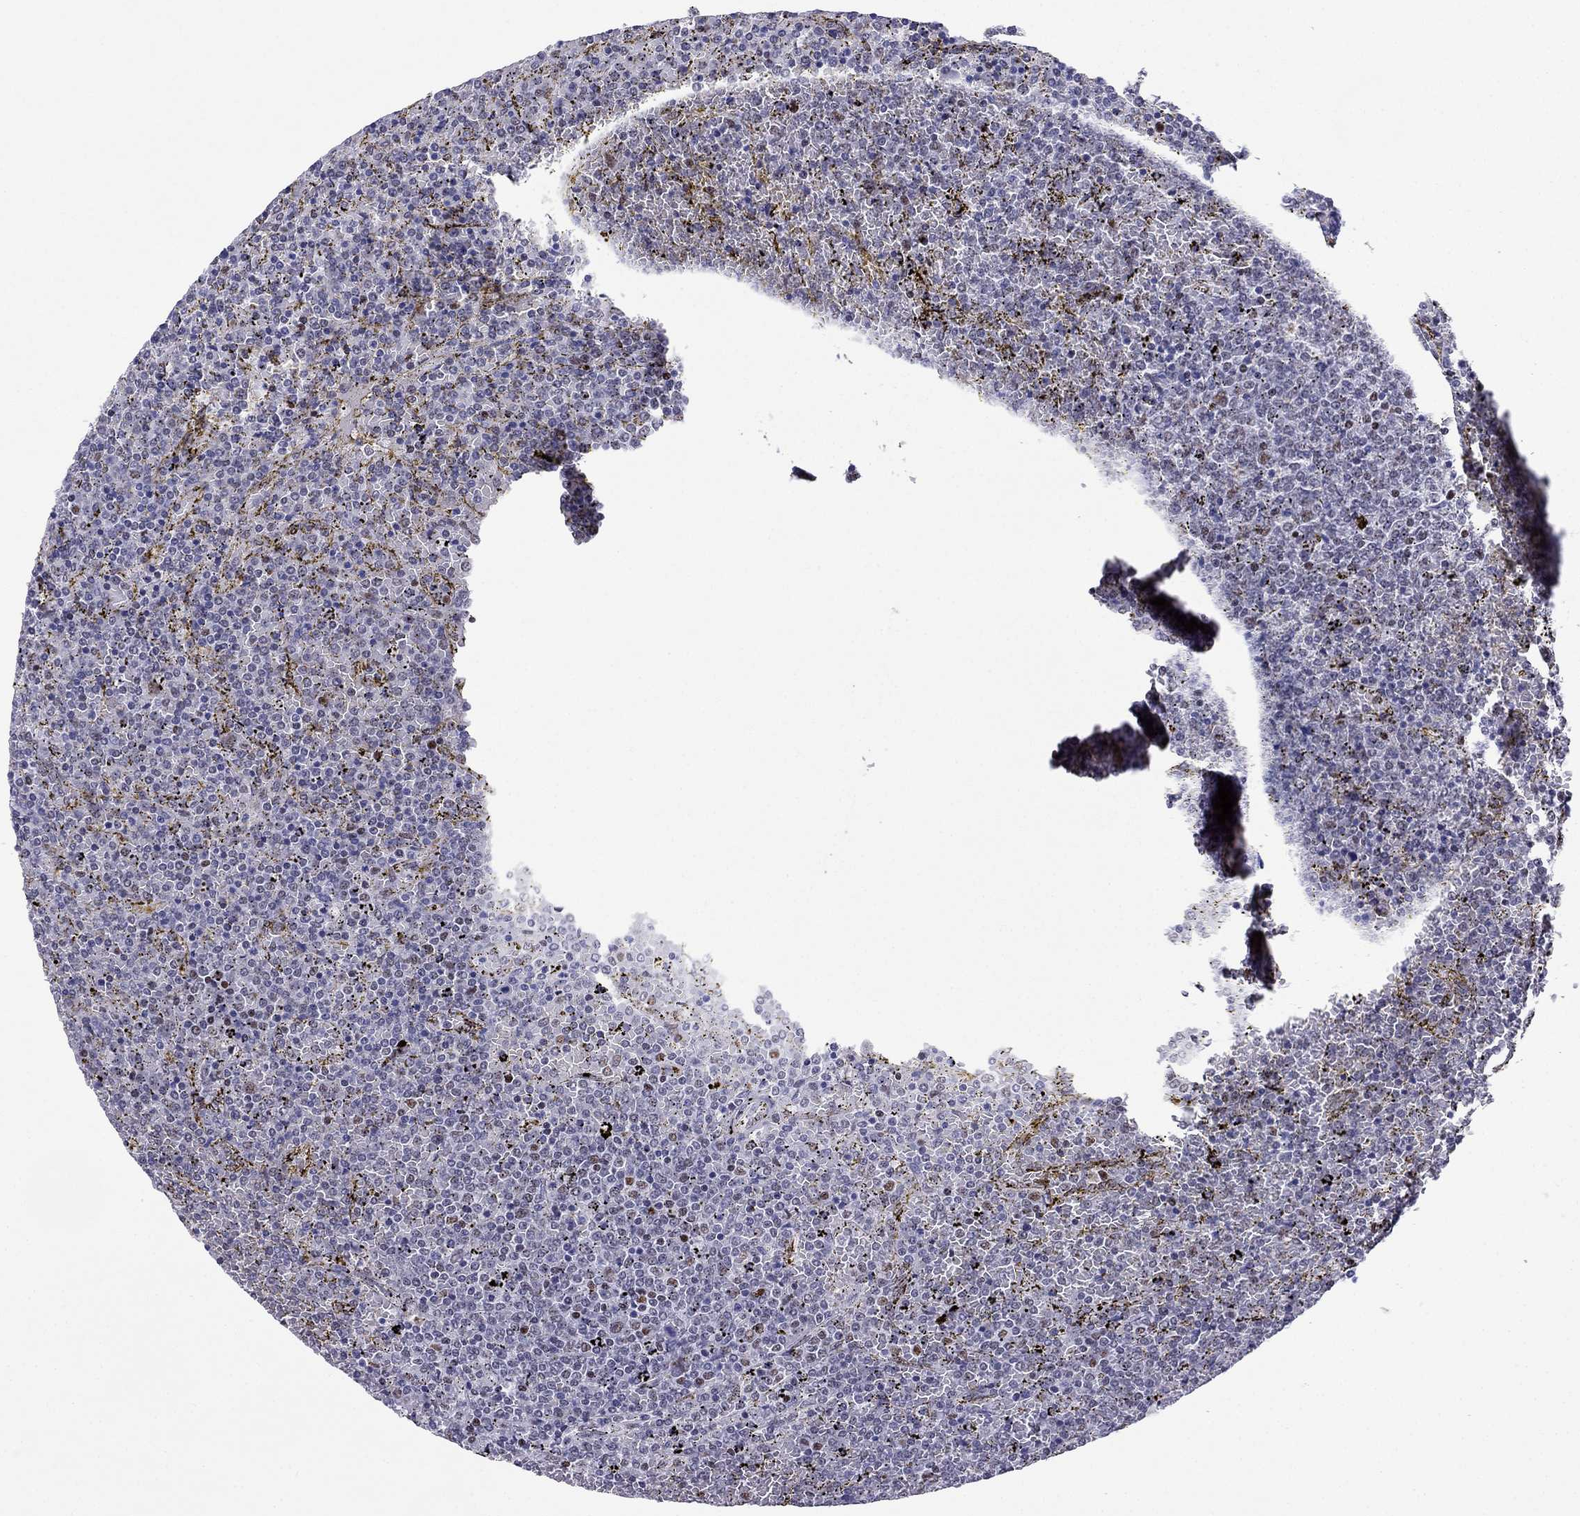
{"staining": {"intensity": "negative", "quantity": "none", "location": "none"}, "tissue": "lymphoma", "cell_type": "Tumor cells", "image_type": "cancer", "snomed": [{"axis": "morphology", "description": "Malignant lymphoma, non-Hodgkin's type, Low grade"}, {"axis": "topography", "description": "Spleen"}], "caption": "Protein analysis of low-grade malignant lymphoma, non-Hodgkin's type demonstrates no significant expression in tumor cells.", "gene": "PPM1G", "patient": {"sex": "female", "age": 77}}